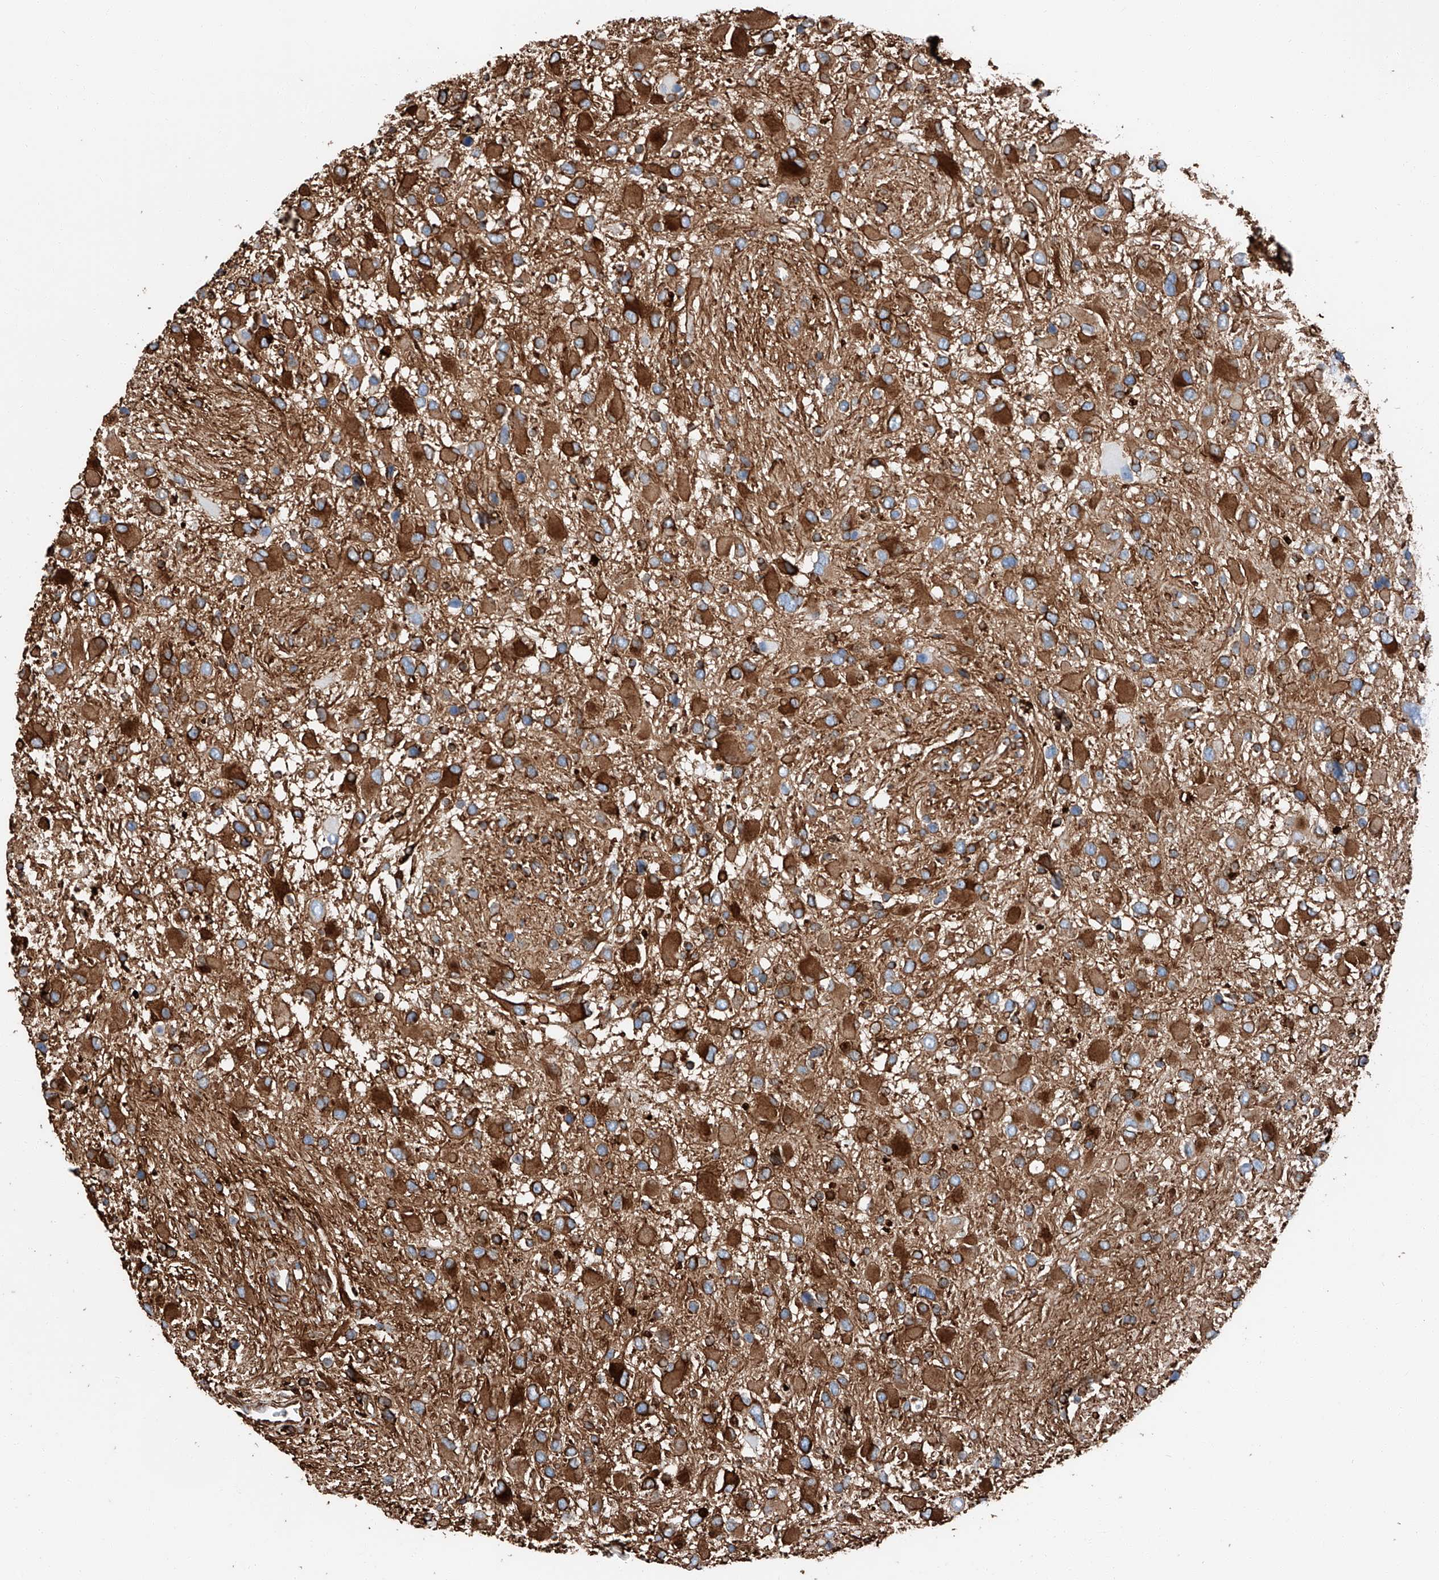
{"staining": {"intensity": "strong", "quantity": ">75%", "location": "cytoplasmic/membranous"}, "tissue": "glioma", "cell_type": "Tumor cells", "image_type": "cancer", "snomed": [{"axis": "morphology", "description": "Glioma, malignant, High grade"}, {"axis": "topography", "description": "Brain"}], "caption": "A high amount of strong cytoplasmic/membranous positivity is appreciated in approximately >75% of tumor cells in malignant glioma (high-grade) tissue.", "gene": "ZNF804A", "patient": {"sex": "male", "age": 53}}